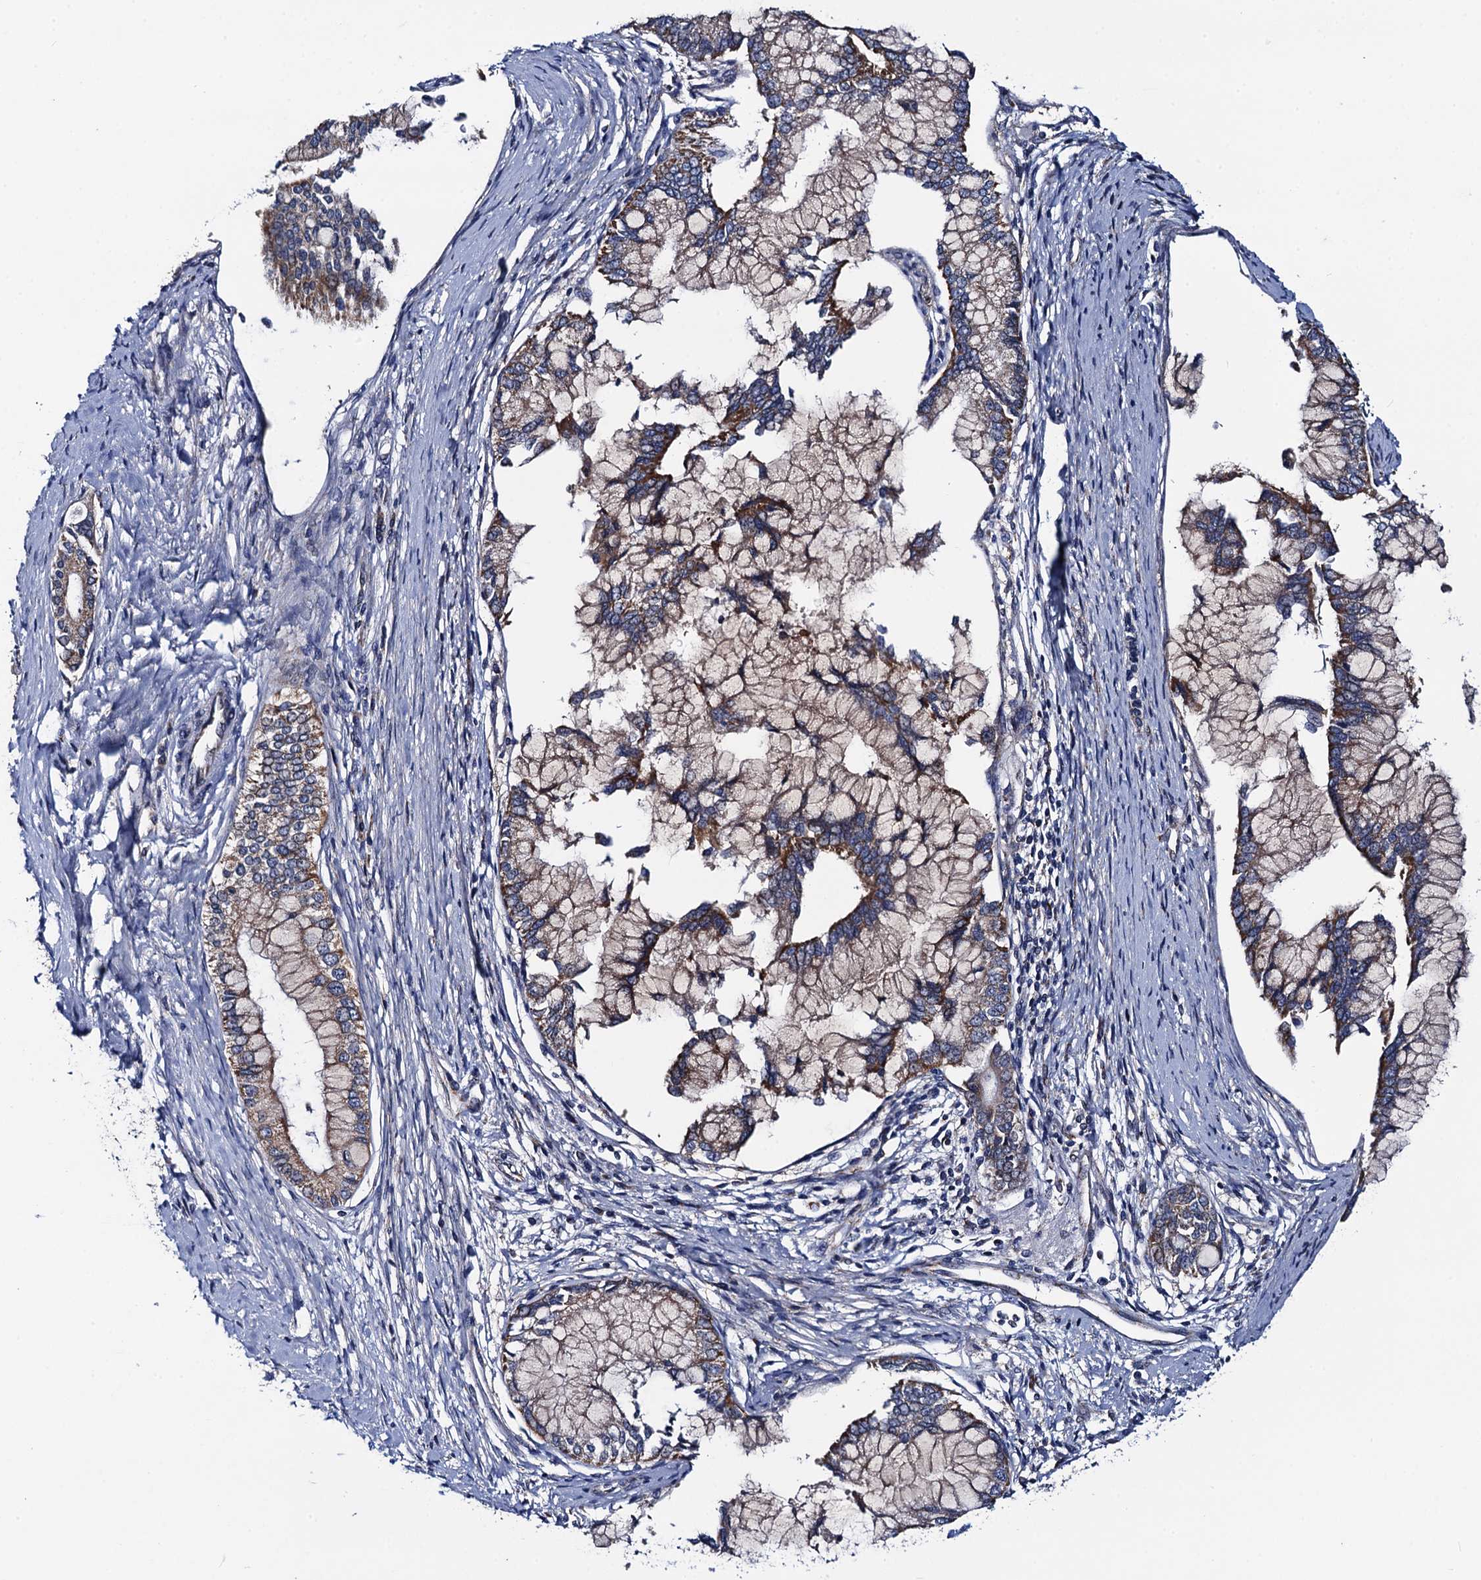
{"staining": {"intensity": "moderate", "quantity": "25%-75%", "location": "cytoplasmic/membranous"}, "tissue": "pancreatic cancer", "cell_type": "Tumor cells", "image_type": "cancer", "snomed": [{"axis": "morphology", "description": "Adenocarcinoma, NOS"}, {"axis": "topography", "description": "Pancreas"}], "caption": "Pancreatic cancer was stained to show a protein in brown. There is medium levels of moderate cytoplasmic/membranous staining in approximately 25%-75% of tumor cells.", "gene": "PTCD3", "patient": {"sex": "male", "age": 46}}